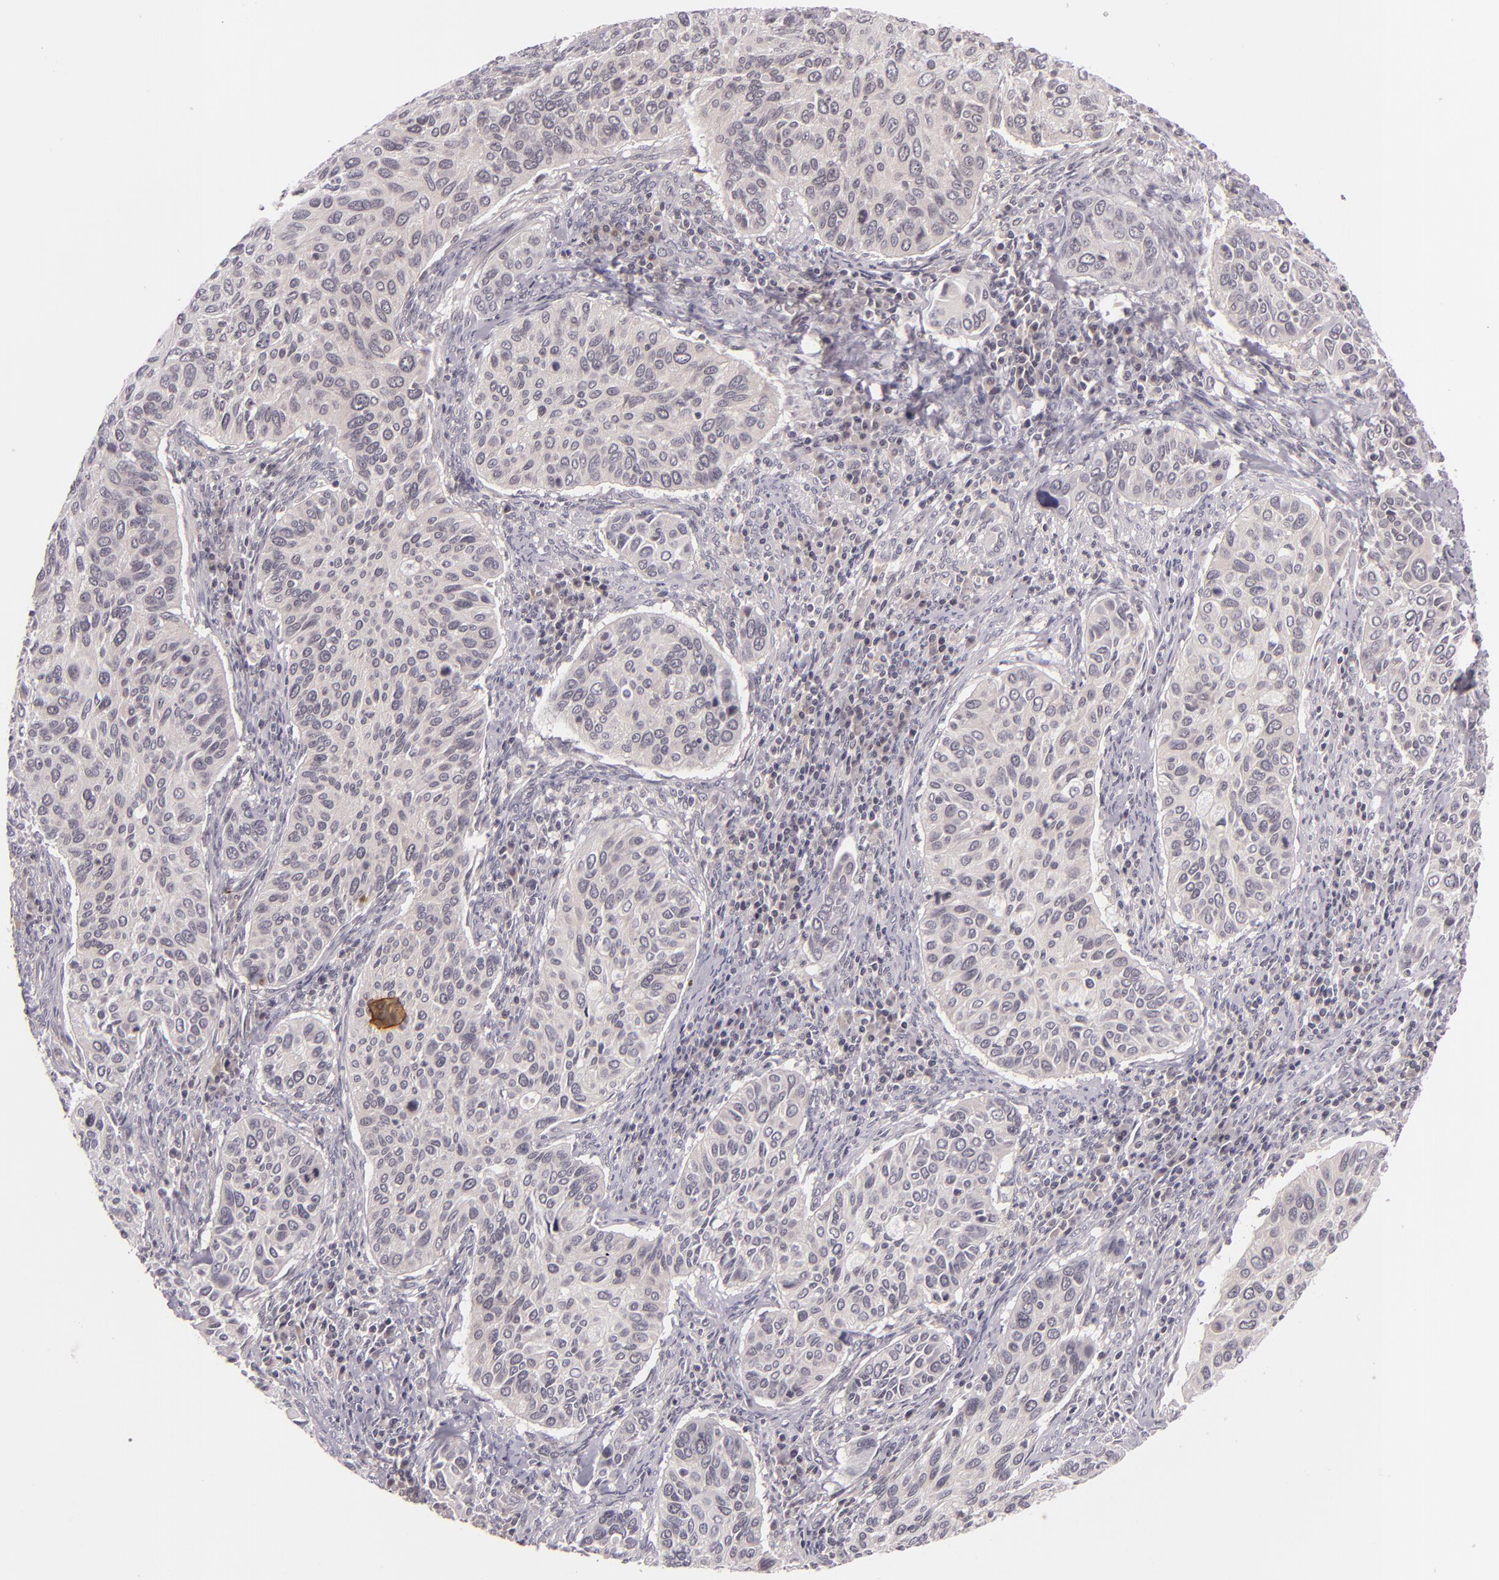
{"staining": {"intensity": "negative", "quantity": "none", "location": "none"}, "tissue": "cervical cancer", "cell_type": "Tumor cells", "image_type": "cancer", "snomed": [{"axis": "morphology", "description": "Adenocarcinoma, NOS"}, {"axis": "topography", "description": "Cervix"}], "caption": "Tumor cells show no significant staining in adenocarcinoma (cervical).", "gene": "CASP8", "patient": {"sex": "female", "age": 29}}